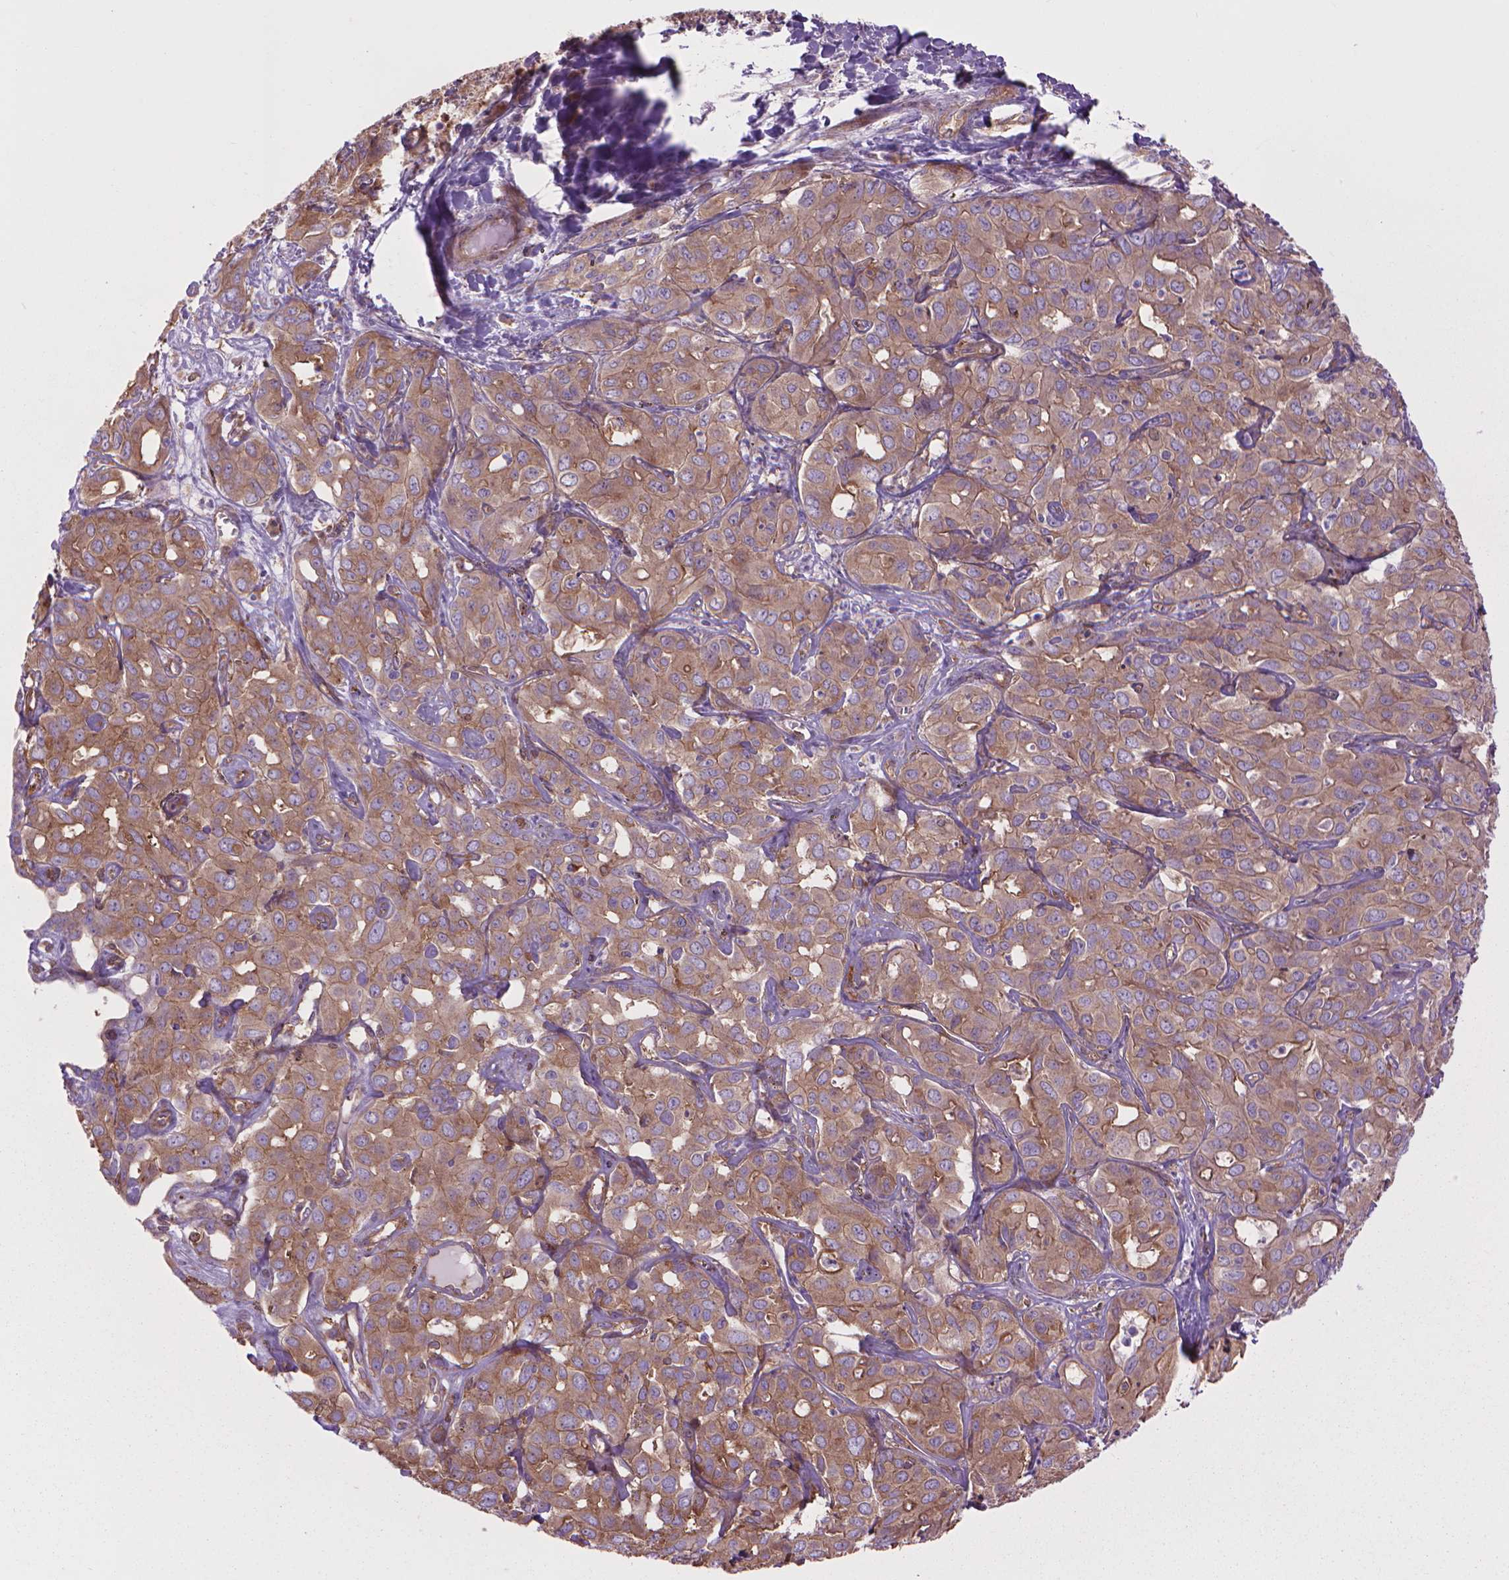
{"staining": {"intensity": "moderate", "quantity": ">75%", "location": "cytoplasmic/membranous"}, "tissue": "liver cancer", "cell_type": "Tumor cells", "image_type": "cancer", "snomed": [{"axis": "morphology", "description": "Cholangiocarcinoma"}, {"axis": "topography", "description": "Liver"}], "caption": "There is medium levels of moderate cytoplasmic/membranous positivity in tumor cells of liver cholangiocarcinoma, as demonstrated by immunohistochemical staining (brown color).", "gene": "CORO1B", "patient": {"sex": "female", "age": 60}}